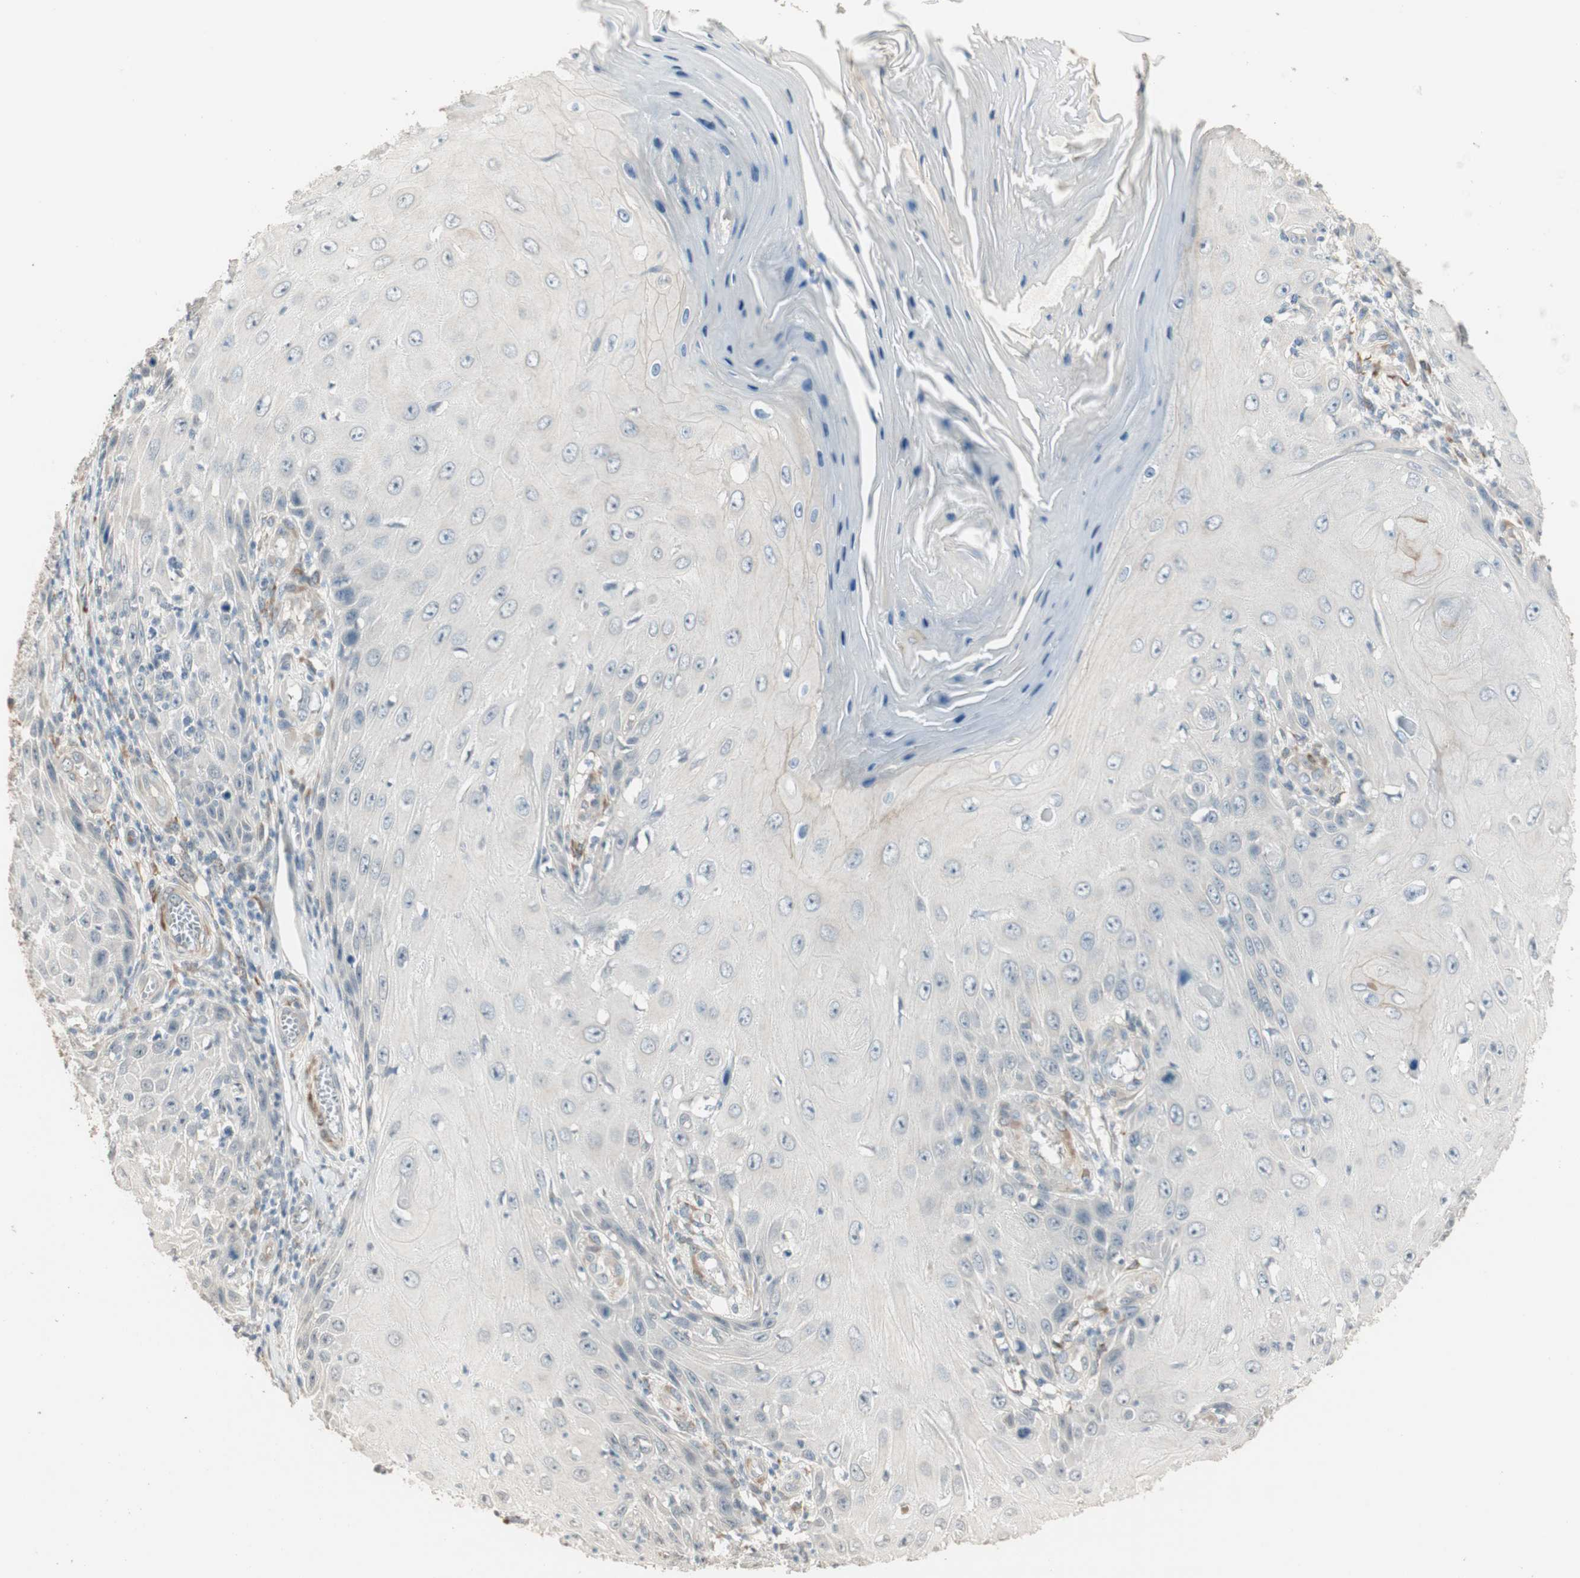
{"staining": {"intensity": "negative", "quantity": "none", "location": "none"}, "tissue": "skin cancer", "cell_type": "Tumor cells", "image_type": "cancer", "snomed": [{"axis": "morphology", "description": "Squamous cell carcinoma, NOS"}, {"axis": "topography", "description": "Skin"}], "caption": "This is a image of immunohistochemistry staining of squamous cell carcinoma (skin), which shows no positivity in tumor cells.", "gene": "TASOR", "patient": {"sex": "female", "age": 73}}